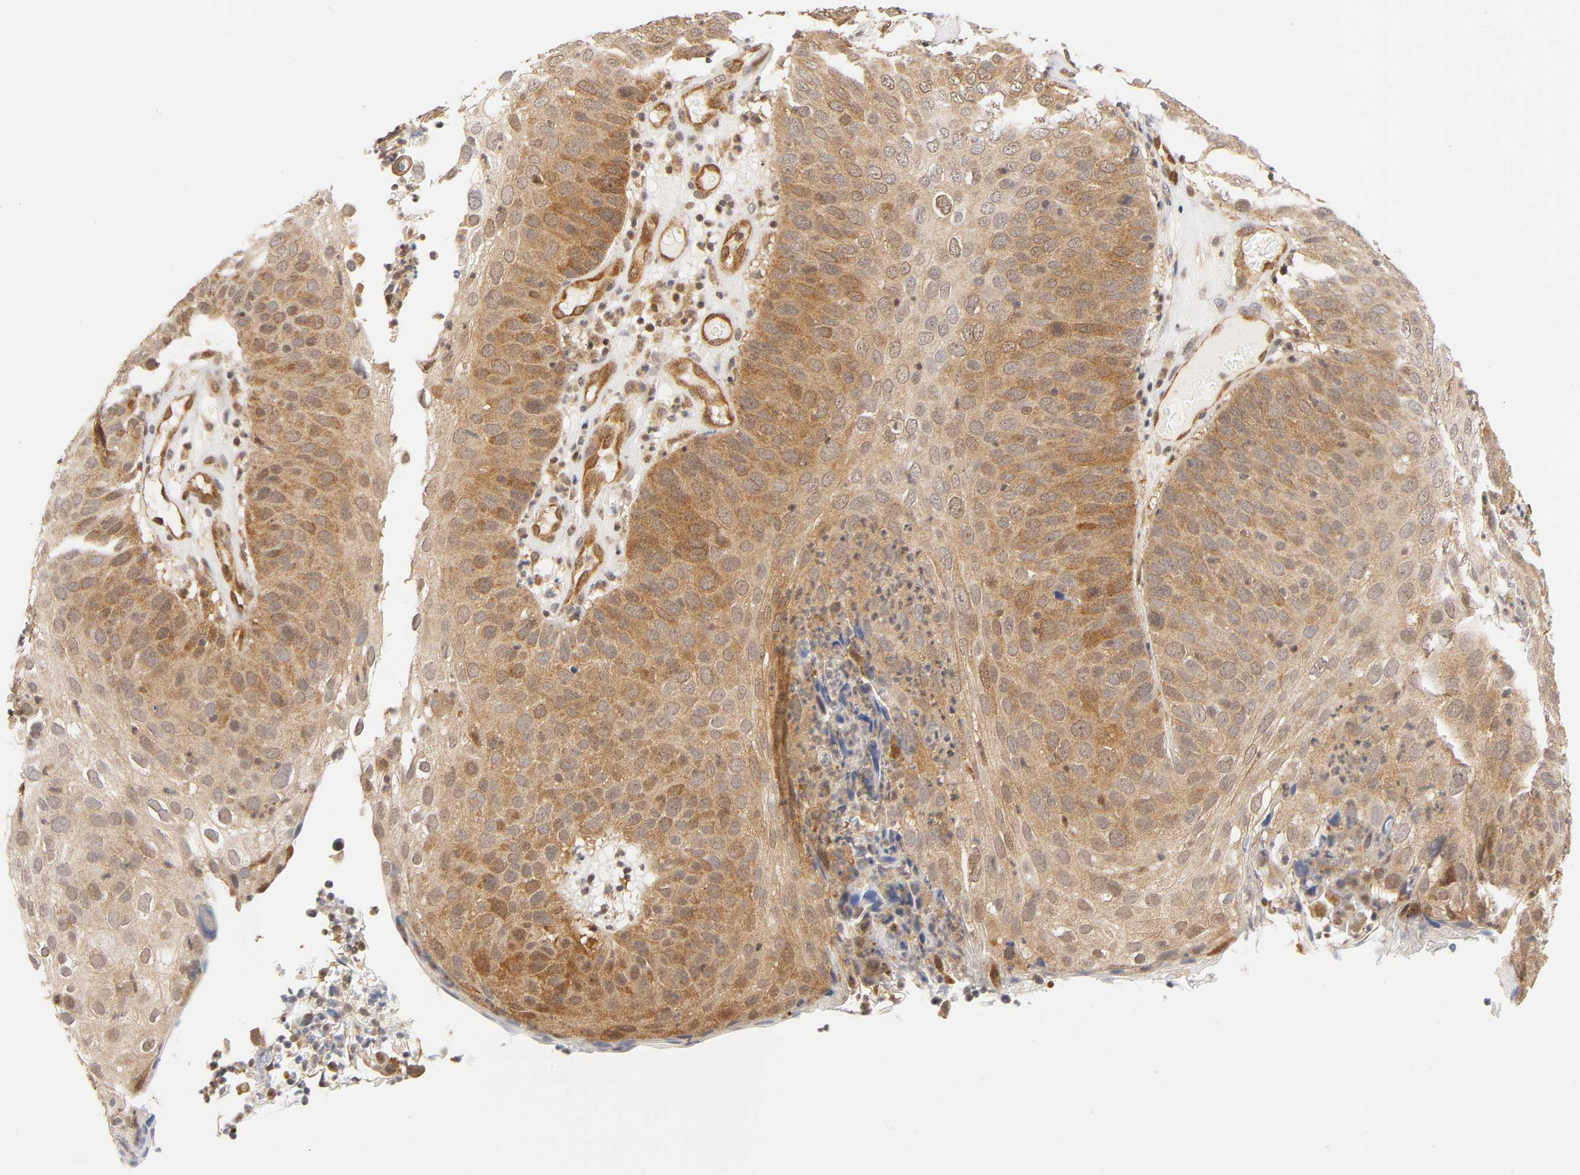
{"staining": {"intensity": "moderate", "quantity": ">75%", "location": "cytoplasmic/membranous,nuclear"}, "tissue": "skin cancer", "cell_type": "Tumor cells", "image_type": "cancer", "snomed": [{"axis": "morphology", "description": "Squamous cell carcinoma, NOS"}, {"axis": "topography", "description": "Skin"}], "caption": "Tumor cells exhibit moderate cytoplasmic/membranous and nuclear staining in about >75% of cells in skin cancer. Using DAB (3,3'-diaminobenzidine) (brown) and hematoxylin (blue) stains, captured at high magnification using brightfield microscopy.", "gene": "CDC37", "patient": {"sex": "male", "age": 87}}